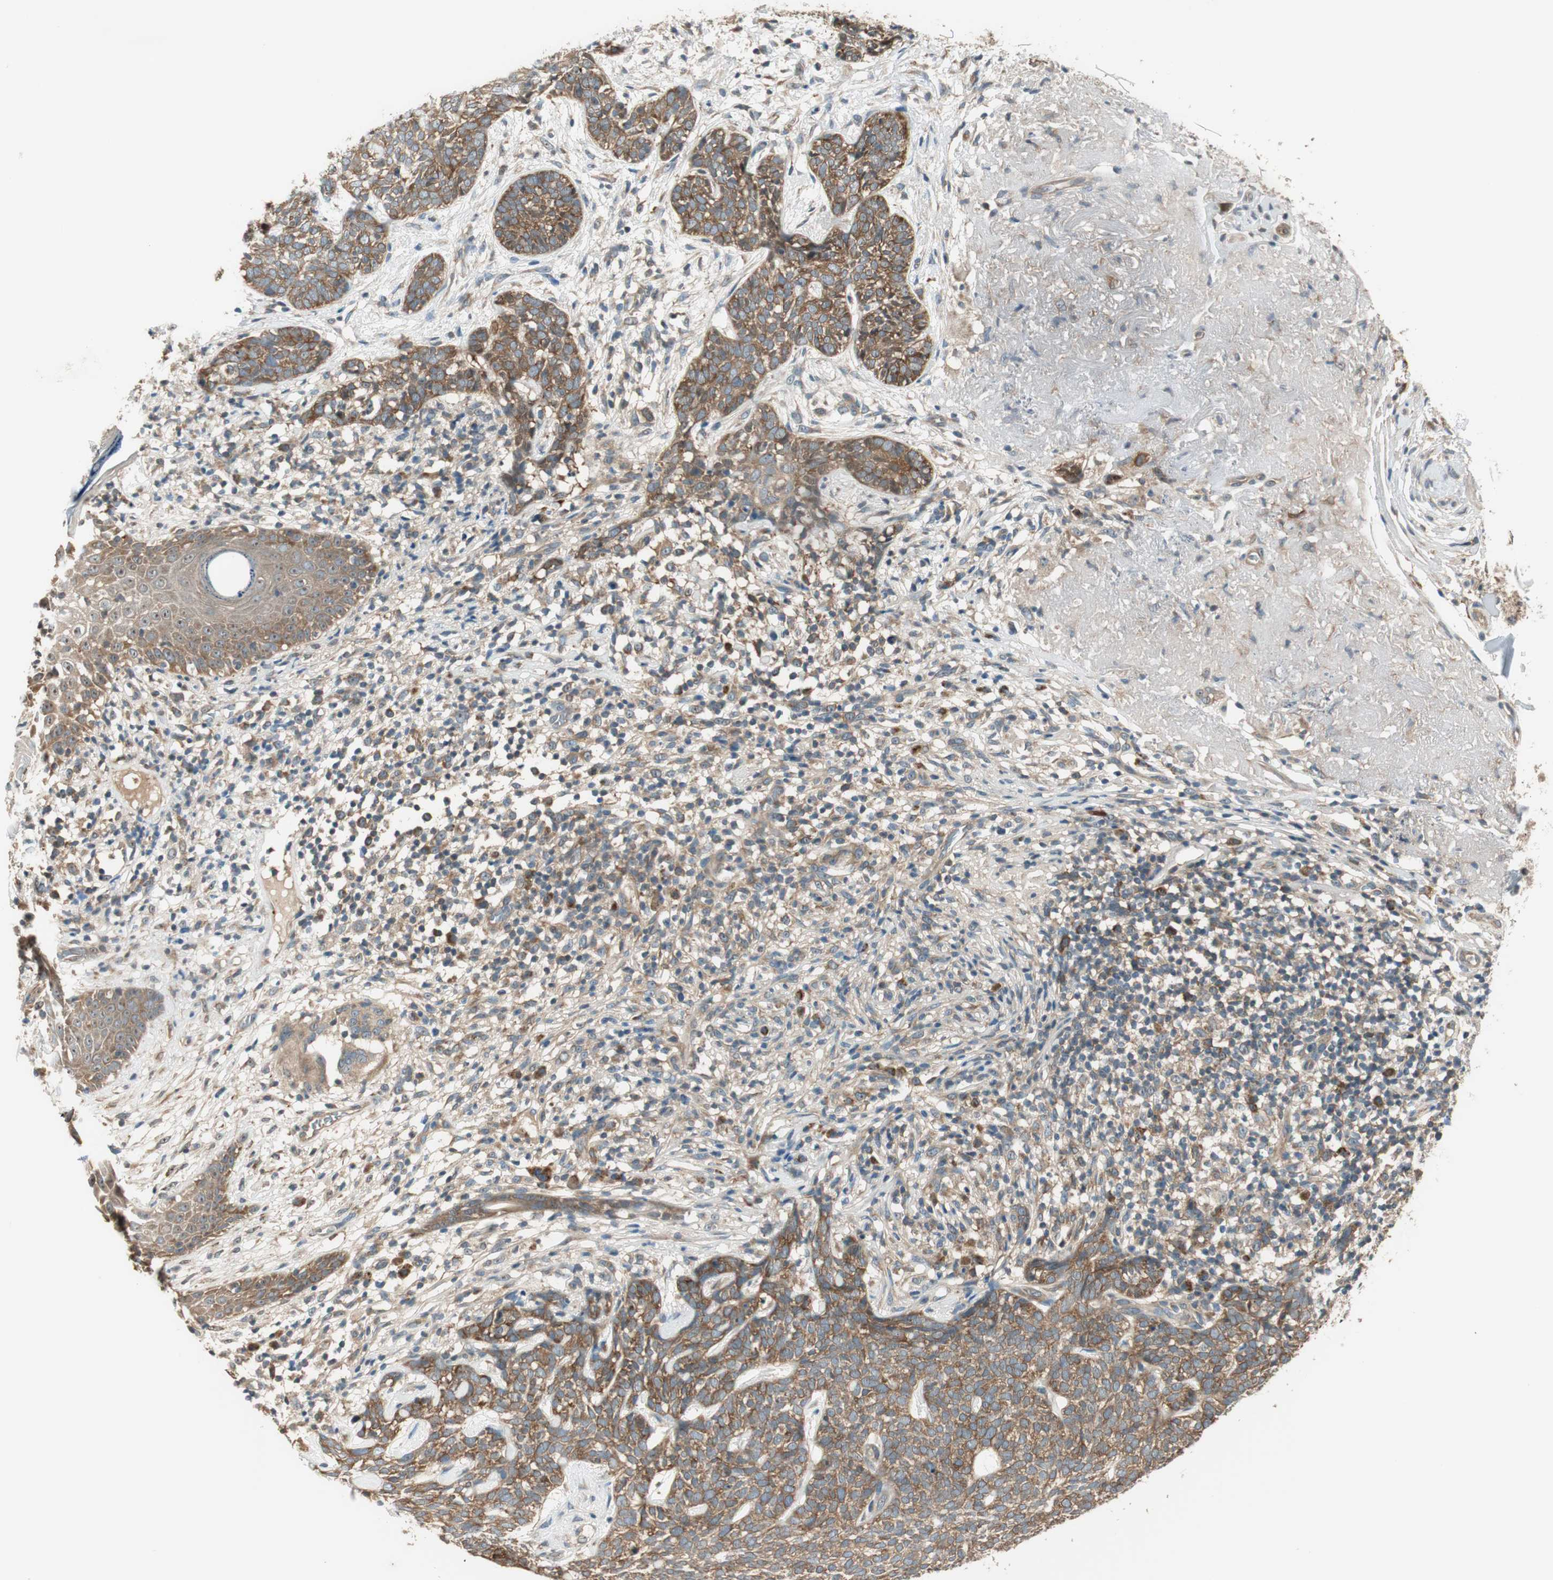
{"staining": {"intensity": "weak", "quantity": "25%-75%", "location": "cytoplasmic/membranous"}, "tissue": "skin cancer", "cell_type": "Tumor cells", "image_type": "cancer", "snomed": [{"axis": "morphology", "description": "Basal cell carcinoma"}, {"axis": "topography", "description": "Skin"}], "caption": "Immunohistochemistry micrograph of neoplastic tissue: skin basal cell carcinoma stained using immunohistochemistry (IHC) reveals low levels of weak protein expression localized specifically in the cytoplasmic/membranous of tumor cells, appearing as a cytoplasmic/membranous brown color.", "gene": "IPO5", "patient": {"sex": "female", "age": 84}}